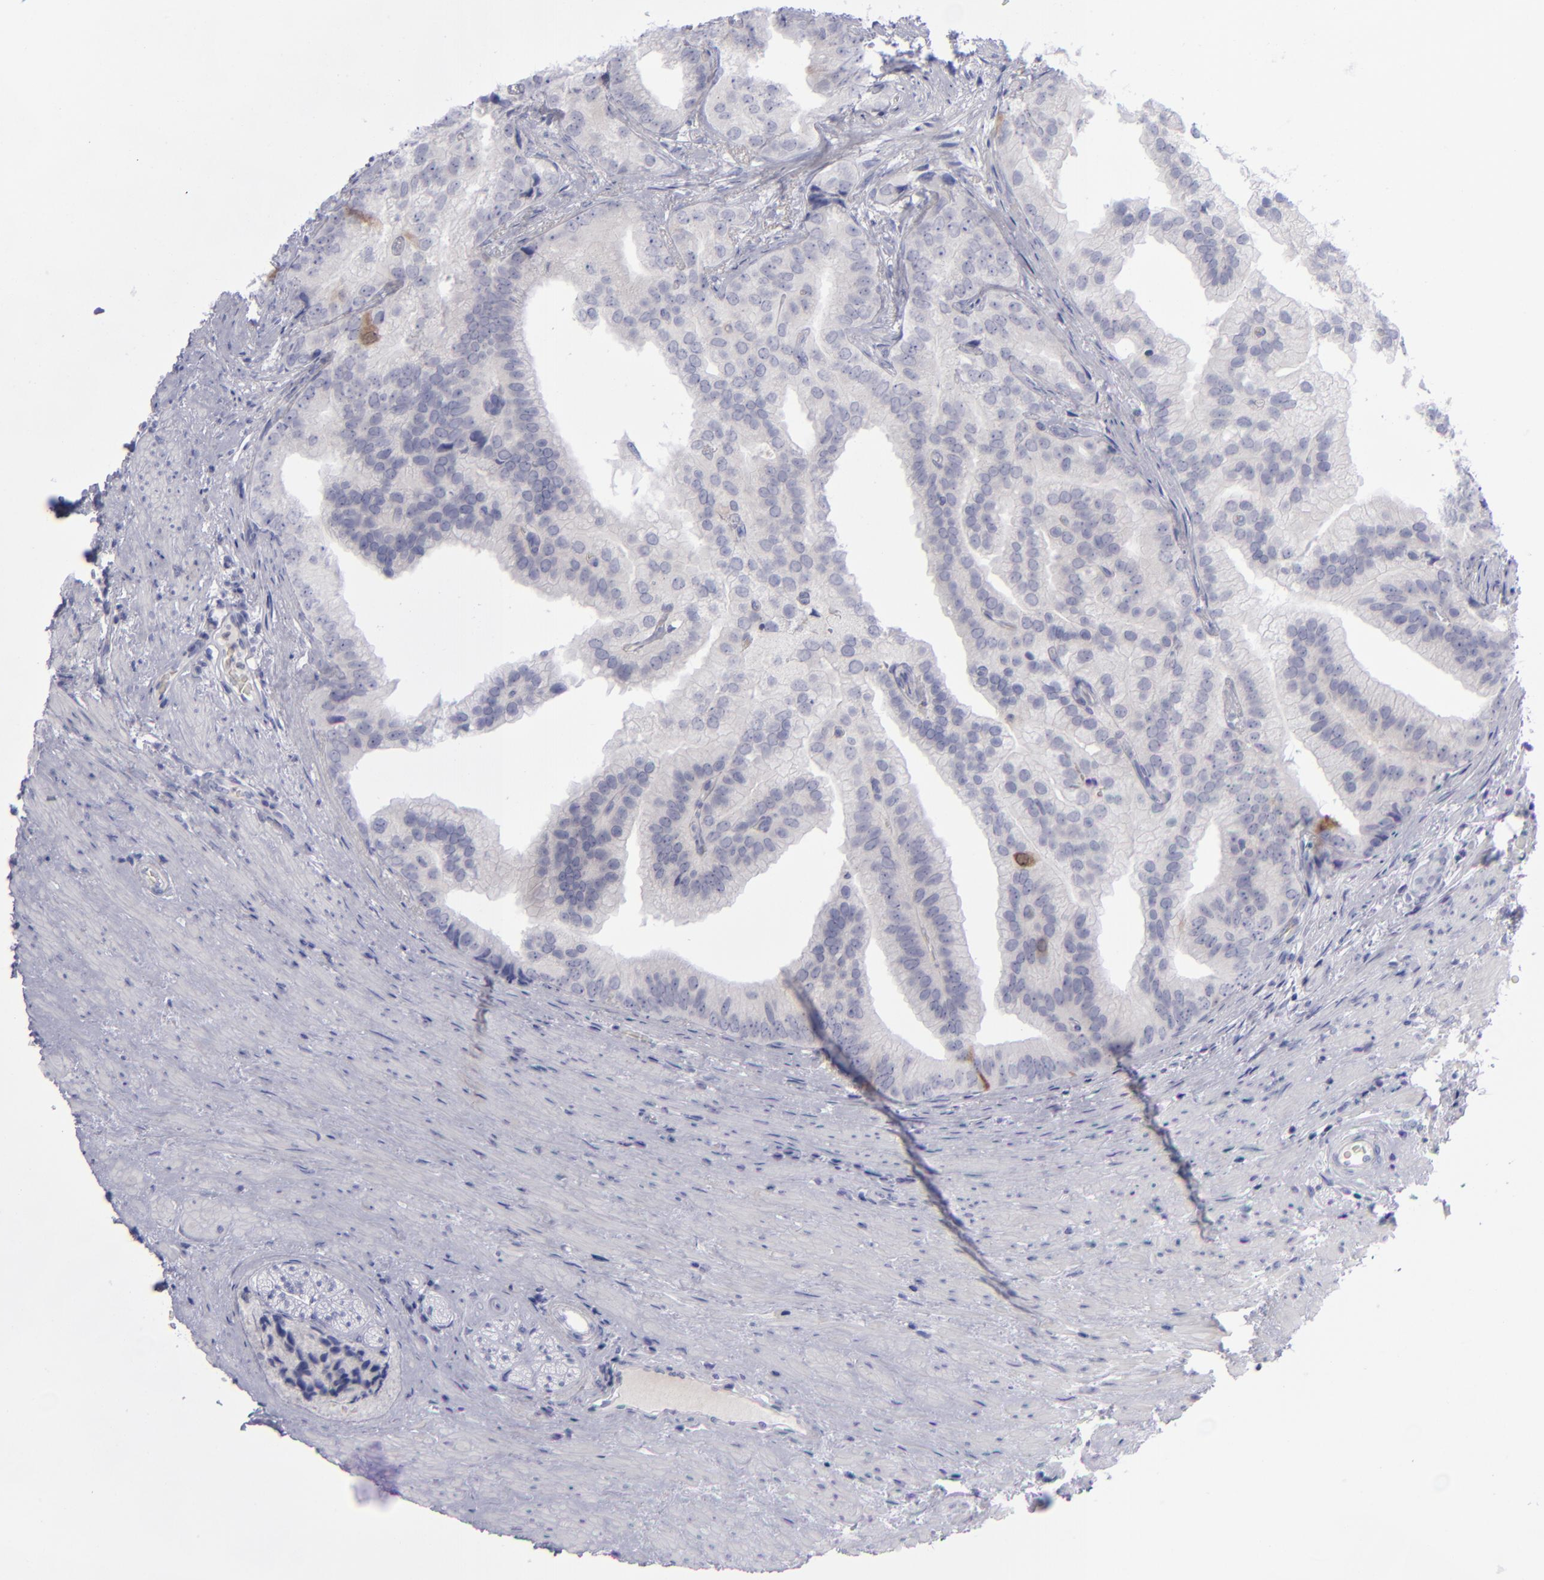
{"staining": {"intensity": "moderate", "quantity": "<25%", "location": "cytoplasmic/membranous,nuclear"}, "tissue": "prostate cancer", "cell_type": "Tumor cells", "image_type": "cancer", "snomed": [{"axis": "morphology", "description": "Adenocarcinoma, Low grade"}, {"axis": "topography", "description": "Prostate"}], "caption": "Moderate cytoplasmic/membranous and nuclear staining is seen in about <25% of tumor cells in prostate adenocarcinoma (low-grade). The staining is performed using DAB brown chromogen to label protein expression. The nuclei are counter-stained blue using hematoxylin.", "gene": "AURKA", "patient": {"sex": "male", "age": 71}}